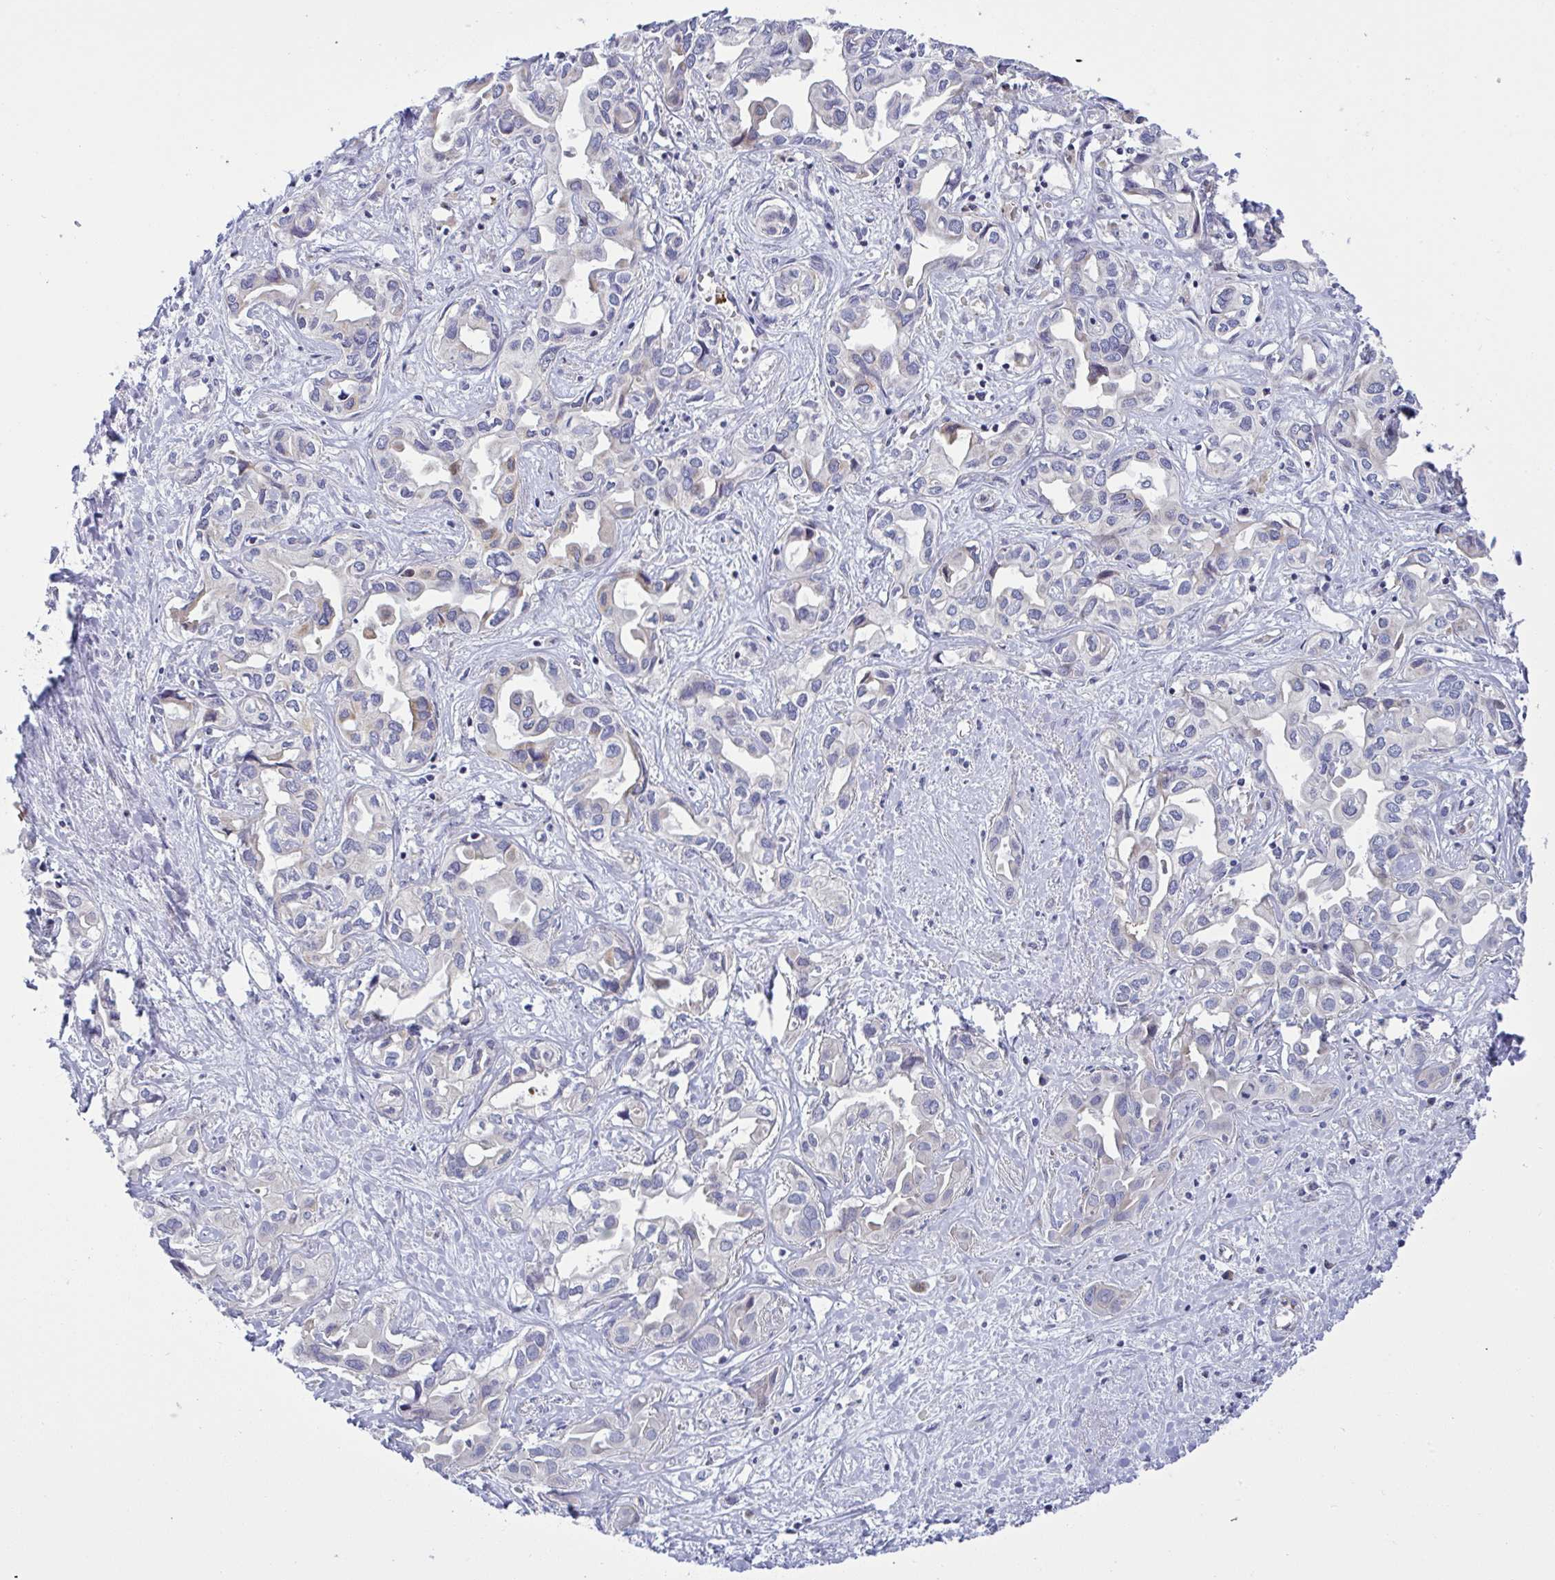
{"staining": {"intensity": "negative", "quantity": "none", "location": "none"}, "tissue": "liver cancer", "cell_type": "Tumor cells", "image_type": "cancer", "snomed": [{"axis": "morphology", "description": "Cholangiocarcinoma"}, {"axis": "topography", "description": "Liver"}], "caption": "Human liver cancer stained for a protein using immunohistochemistry (IHC) demonstrates no positivity in tumor cells.", "gene": "NTN1", "patient": {"sex": "female", "age": 64}}